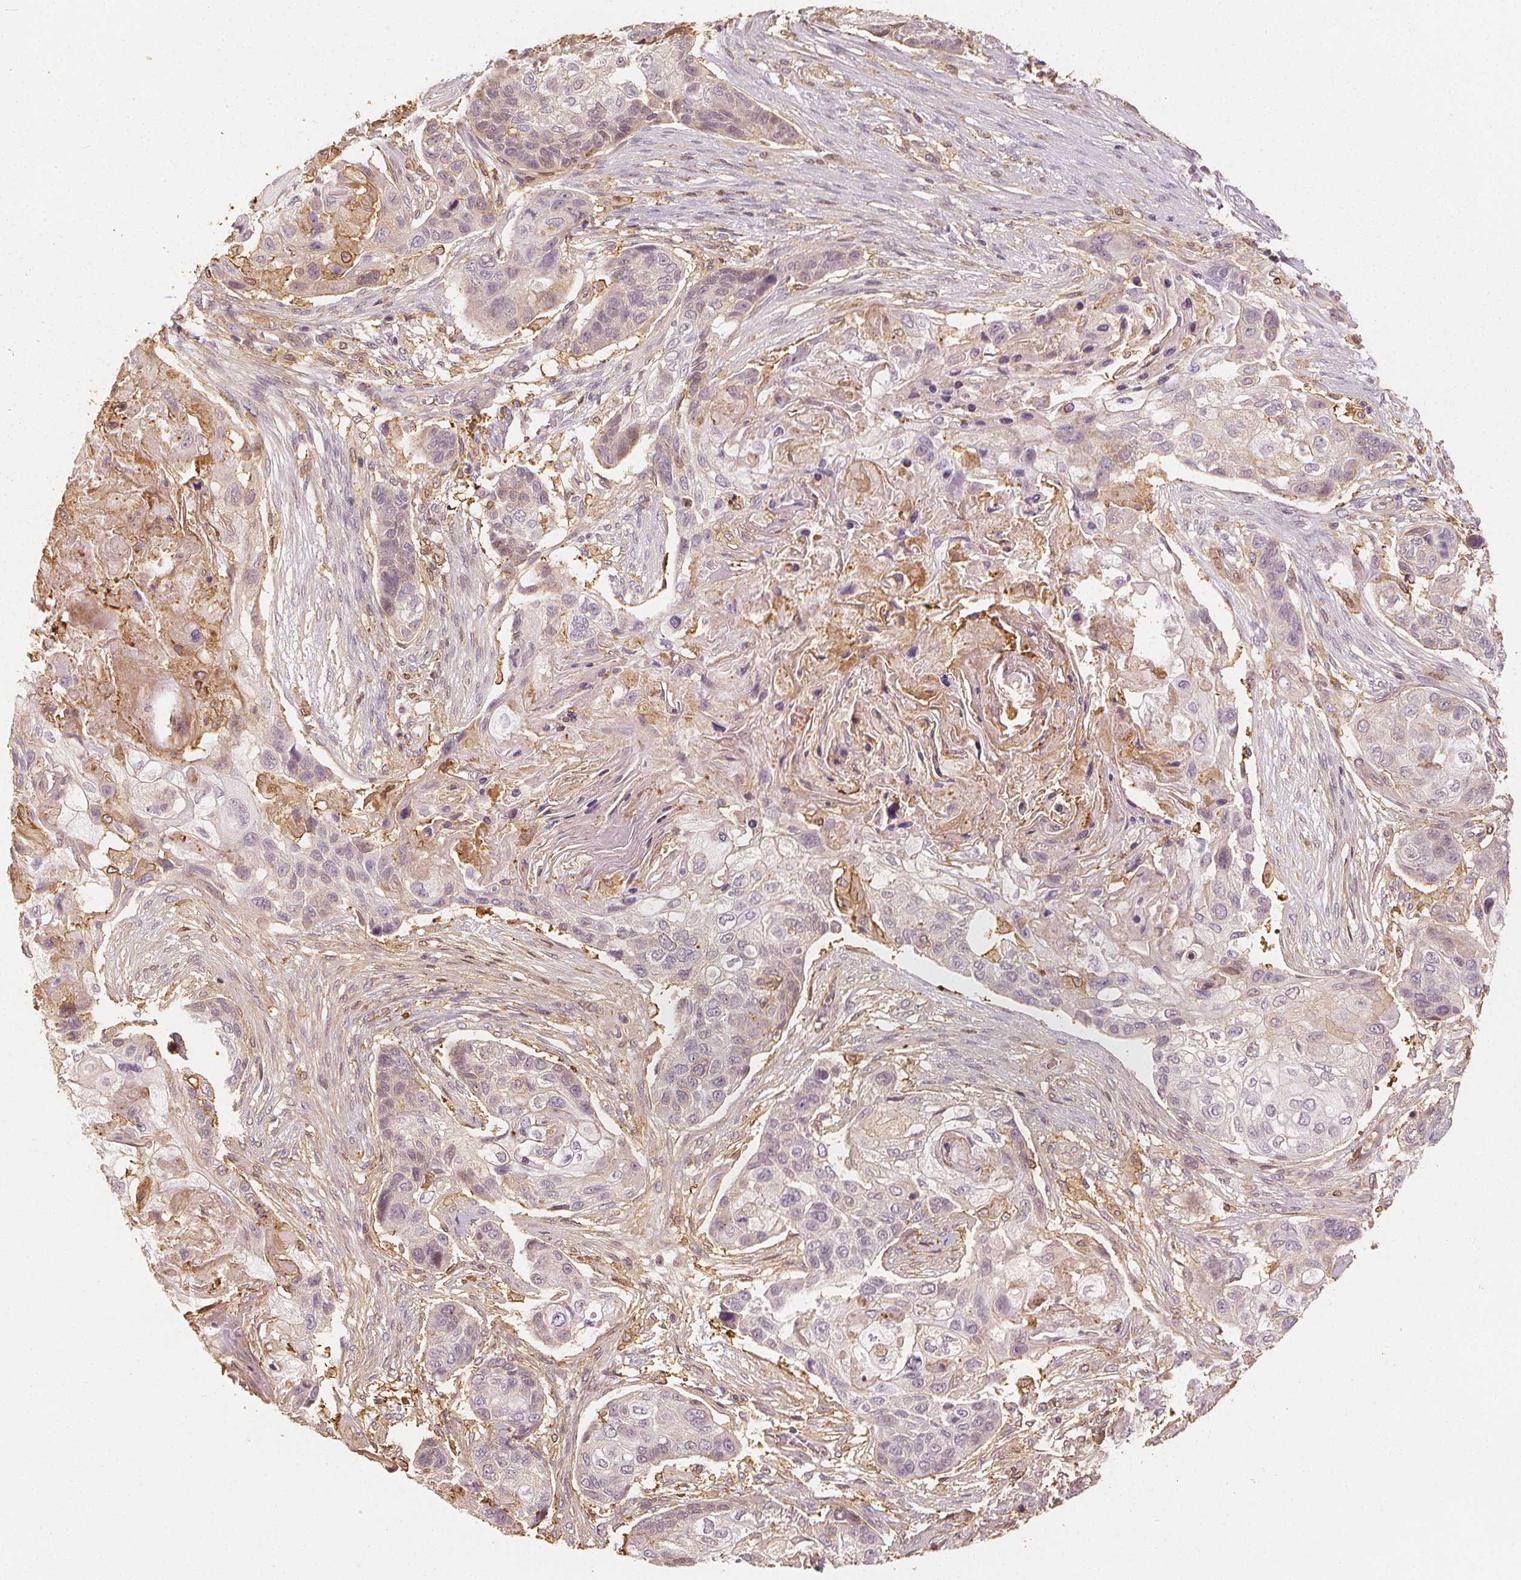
{"staining": {"intensity": "negative", "quantity": "none", "location": "none"}, "tissue": "lung cancer", "cell_type": "Tumor cells", "image_type": "cancer", "snomed": [{"axis": "morphology", "description": "Squamous cell carcinoma, NOS"}, {"axis": "topography", "description": "Lung"}], "caption": "Photomicrograph shows no protein expression in tumor cells of lung cancer tissue.", "gene": "ARHGAP26", "patient": {"sex": "male", "age": 69}}